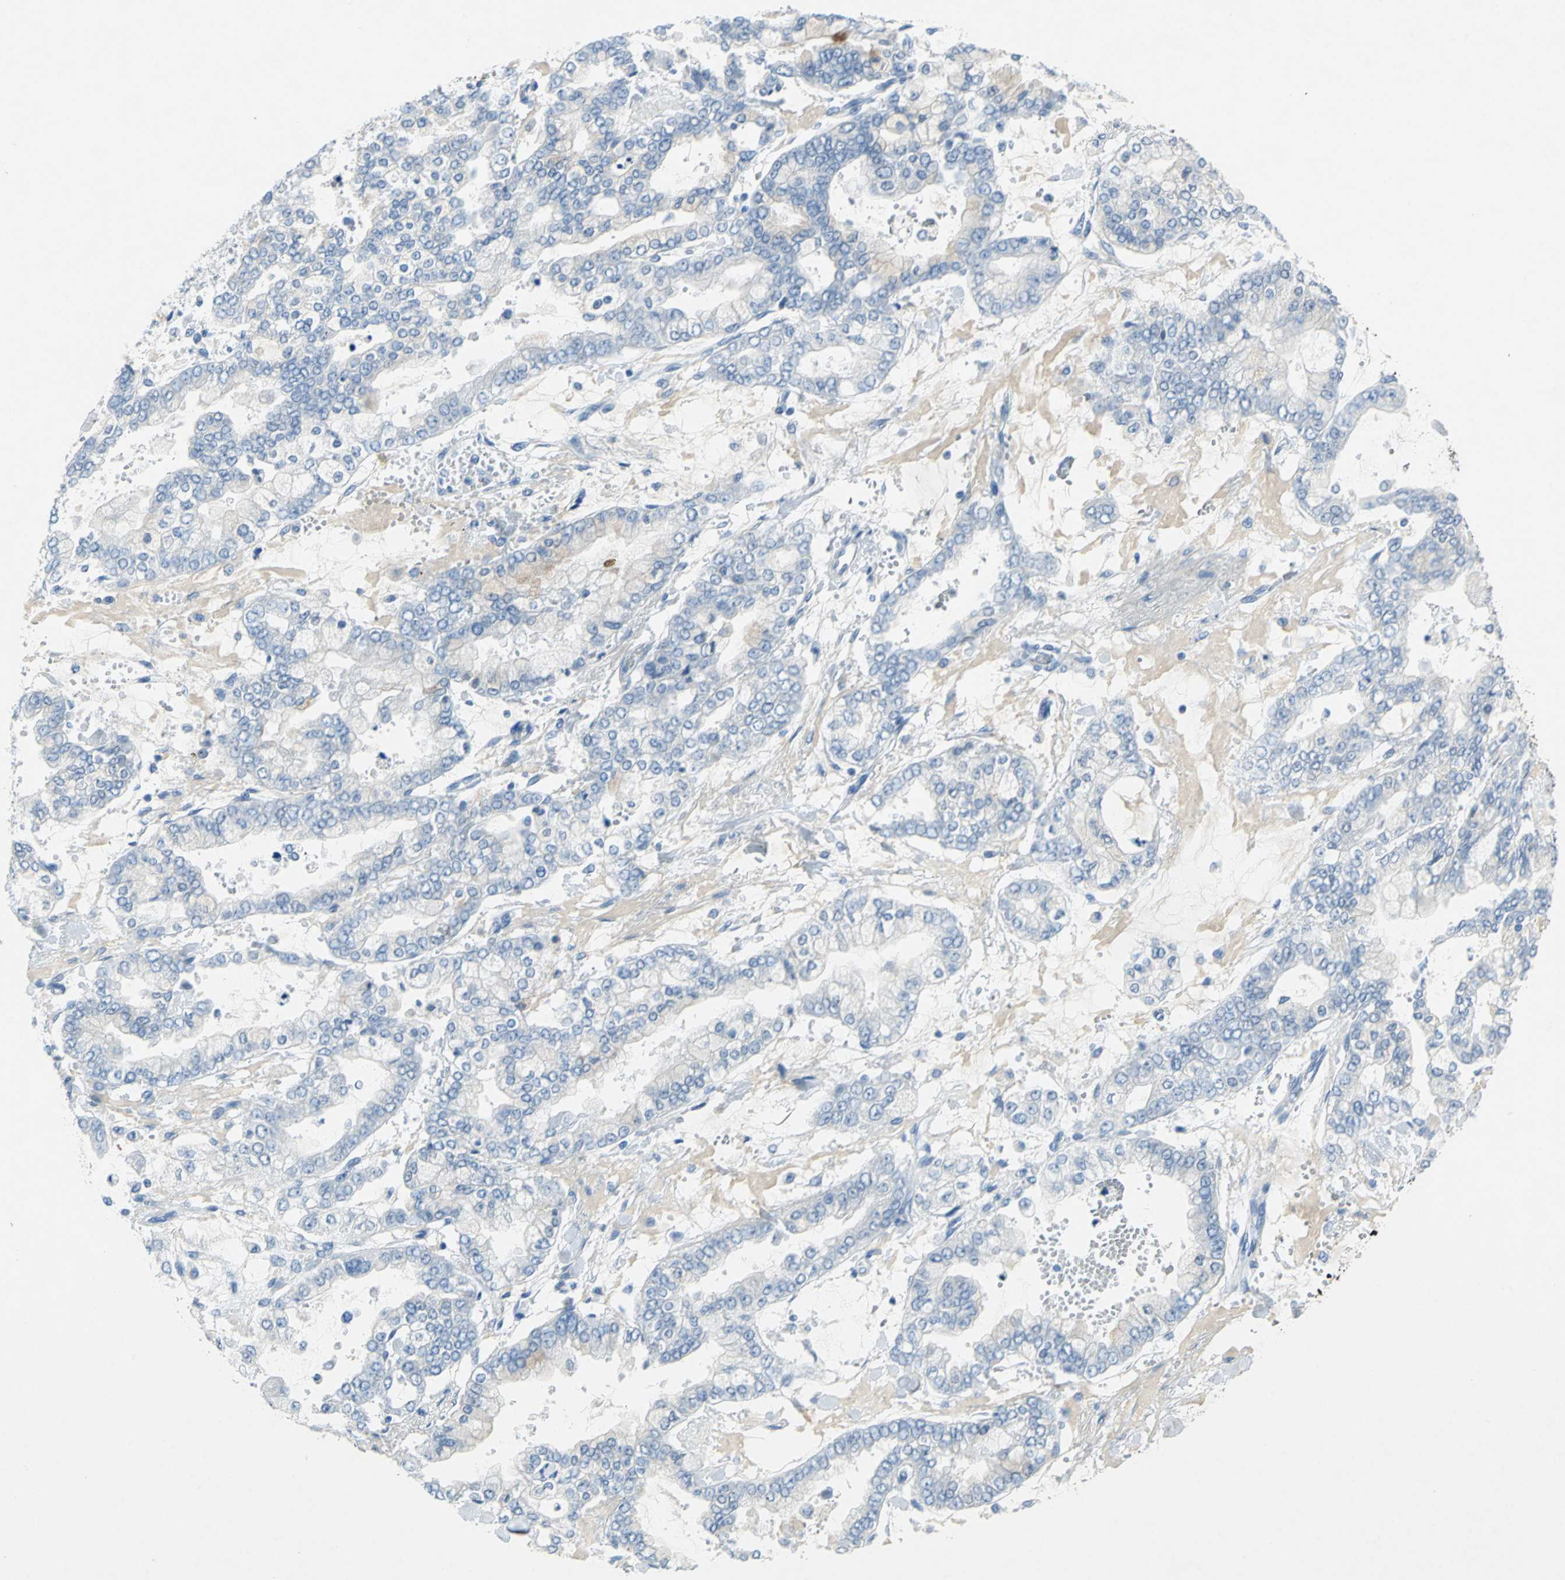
{"staining": {"intensity": "negative", "quantity": "none", "location": "none"}, "tissue": "stomach cancer", "cell_type": "Tumor cells", "image_type": "cancer", "snomed": [{"axis": "morphology", "description": "Normal tissue, NOS"}, {"axis": "morphology", "description": "Adenocarcinoma, NOS"}, {"axis": "topography", "description": "Stomach, upper"}, {"axis": "topography", "description": "Stomach"}], "caption": "A micrograph of stomach adenocarcinoma stained for a protein displays no brown staining in tumor cells.", "gene": "PTGDS", "patient": {"sex": "male", "age": 76}}